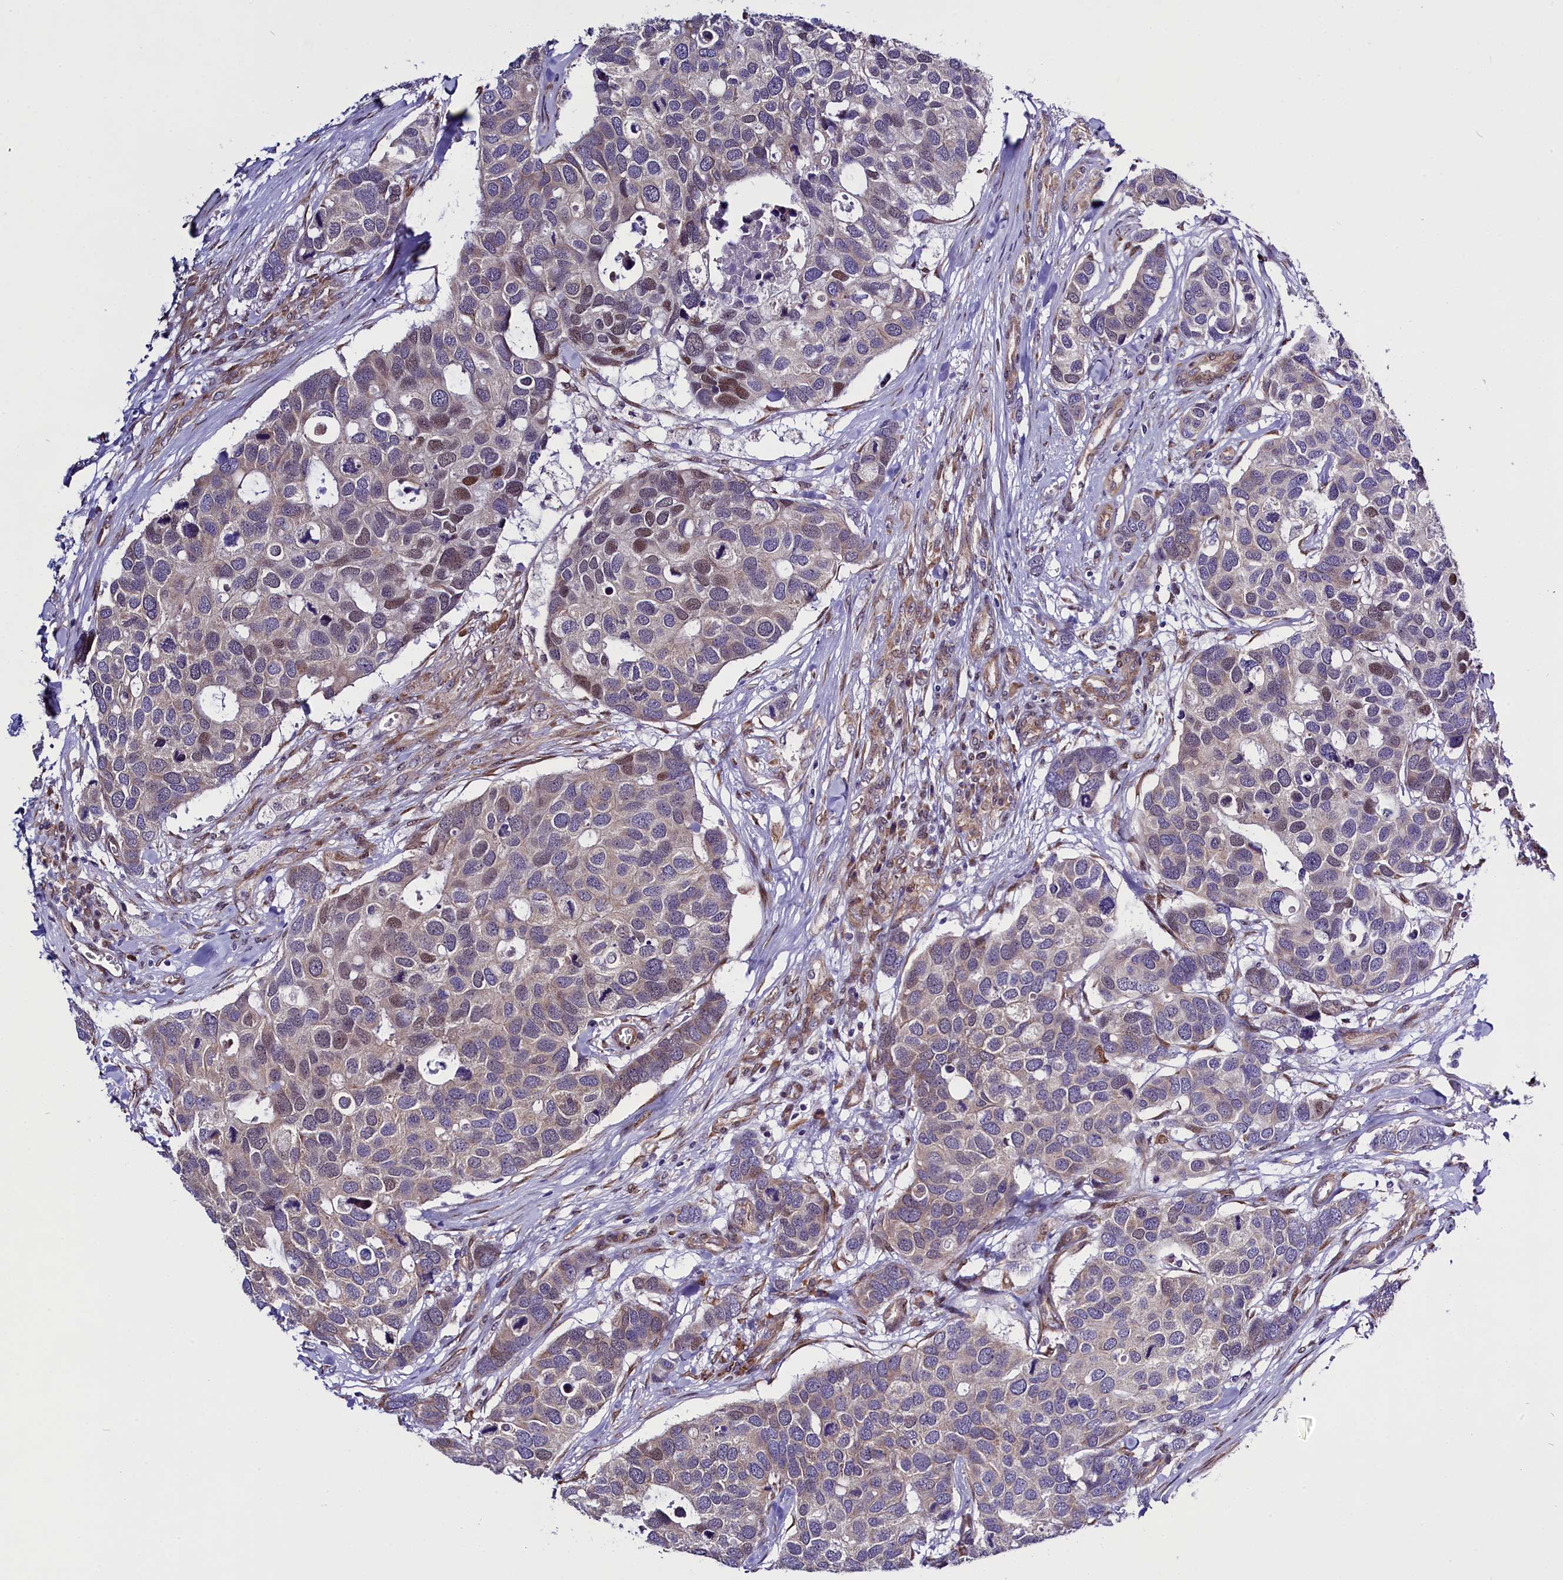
{"staining": {"intensity": "moderate", "quantity": "<25%", "location": "nuclear"}, "tissue": "breast cancer", "cell_type": "Tumor cells", "image_type": "cancer", "snomed": [{"axis": "morphology", "description": "Duct carcinoma"}, {"axis": "topography", "description": "Breast"}], "caption": "This micrograph displays IHC staining of human breast intraductal carcinoma, with low moderate nuclear staining in about <25% of tumor cells.", "gene": "UACA", "patient": {"sex": "female", "age": 83}}